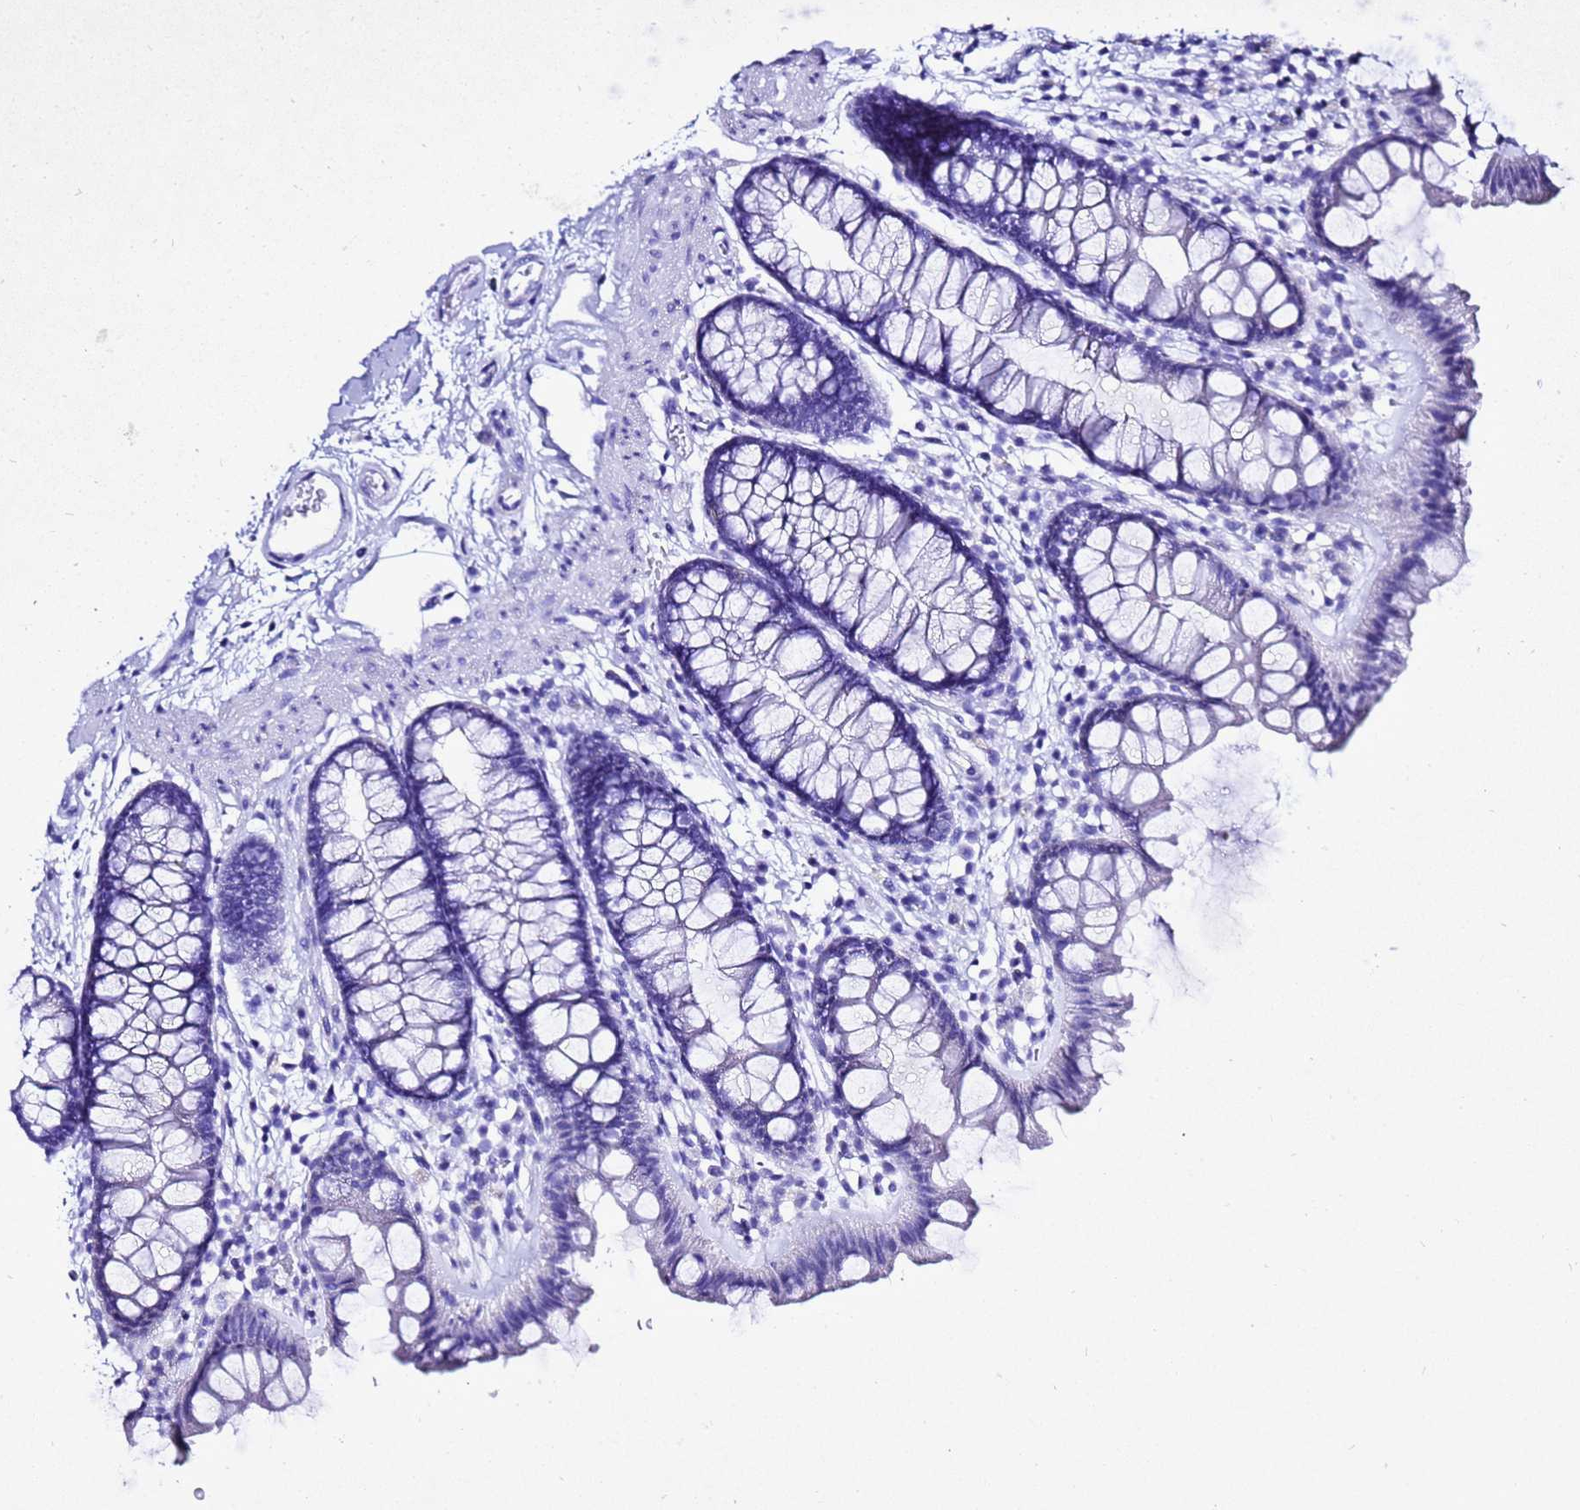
{"staining": {"intensity": "negative", "quantity": "none", "location": "none"}, "tissue": "colon", "cell_type": "Endothelial cells", "image_type": "normal", "snomed": [{"axis": "morphology", "description": "Normal tissue, NOS"}, {"axis": "topography", "description": "Colon"}], "caption": "Endothelial cells are negative for protein expression in normal human colon. Nuclei are stained in blue.", "gene": "LIPF", "patient": {"sex": "female", "age": 62}}